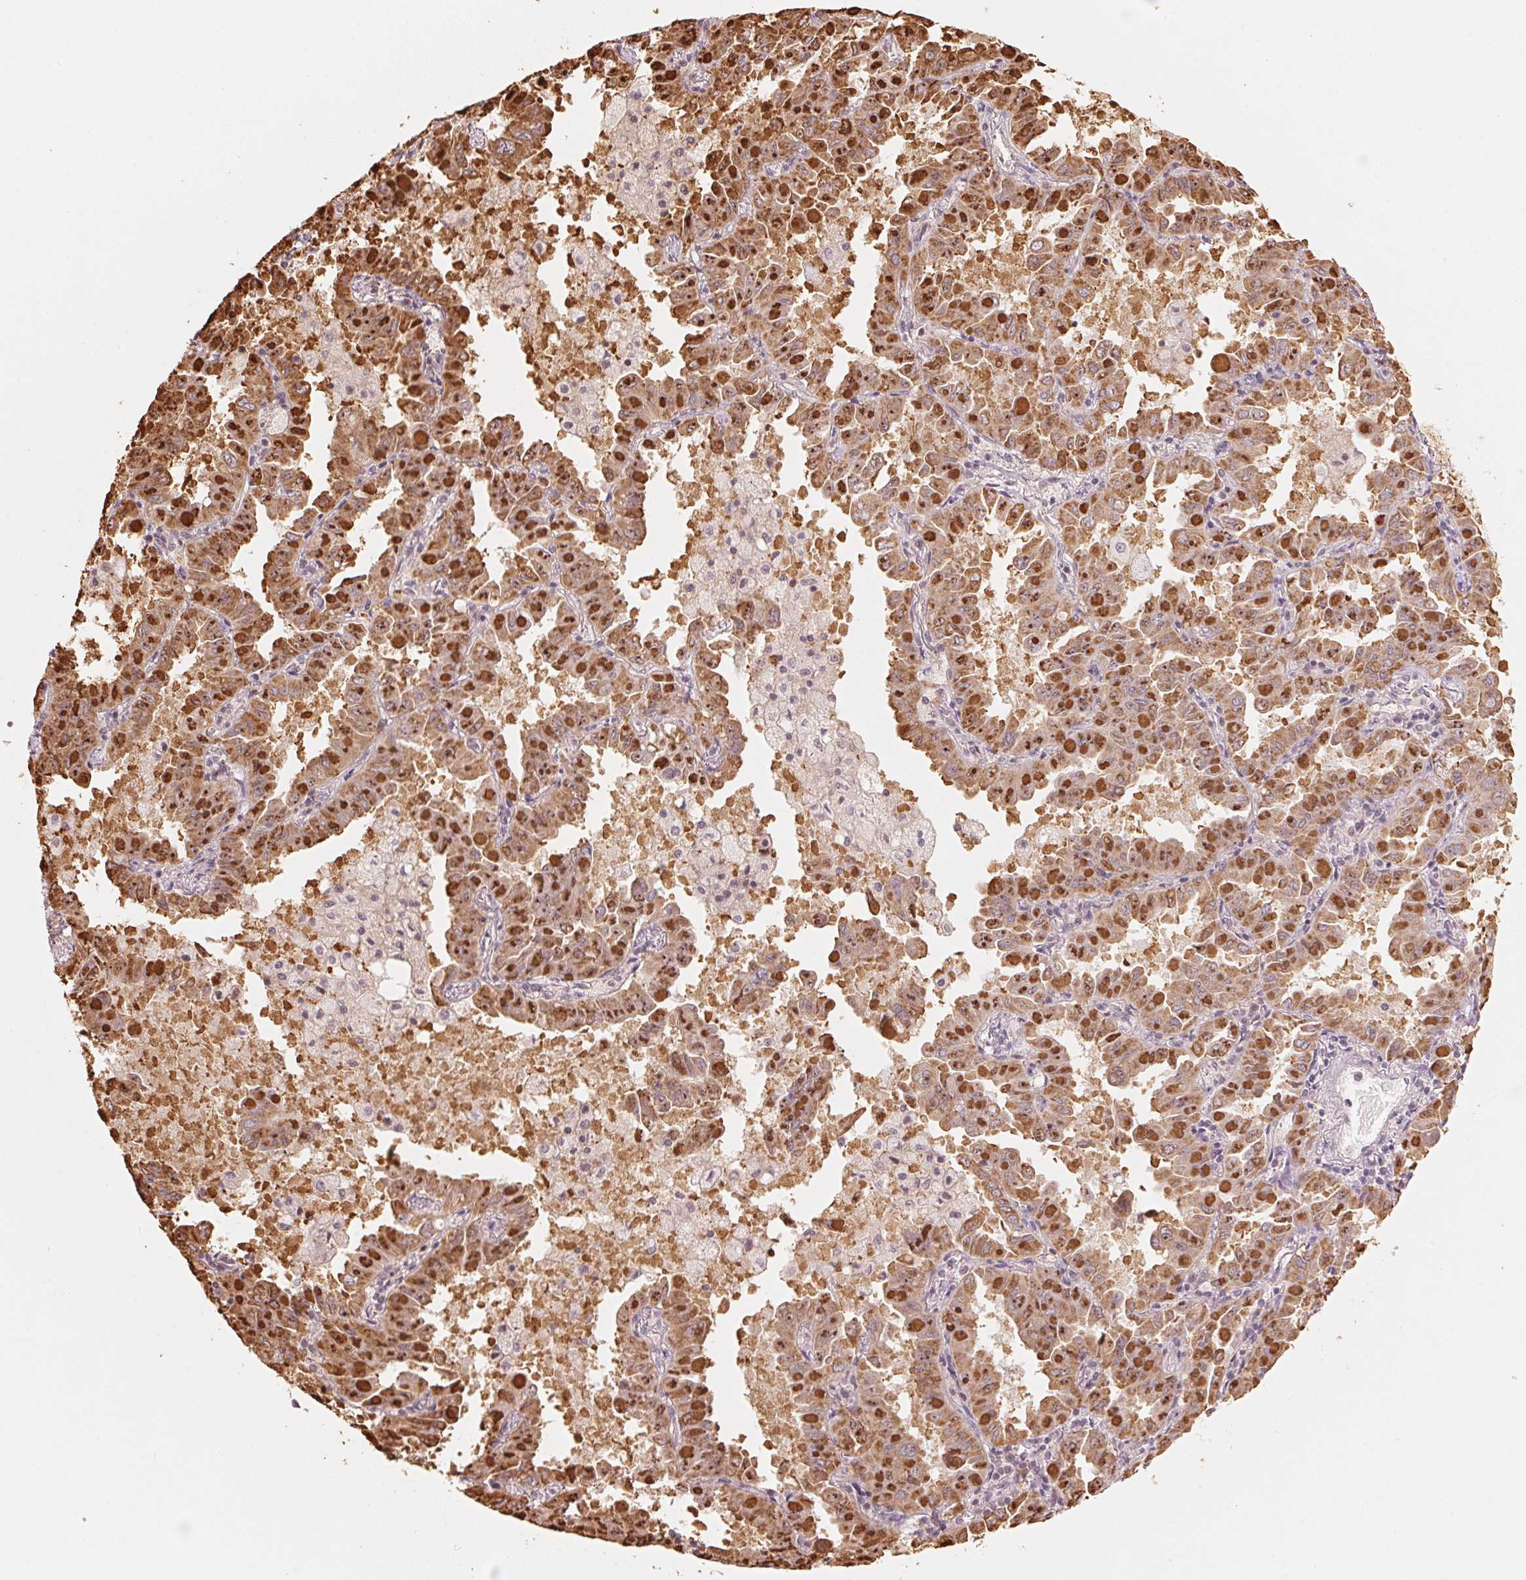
{"staining": {"intensity": "moderate", "quantity": ">75%", "location": "cytoplasmic/membranous,nuclear"}, "tissue": "lung cancer", "cell_type": "Tumor cells", "image_type": "cancer", "snomed": [{"axis": "morphology", "description": "Adenocarcinoma, NOS"}, {"axis": "topography", "description": "Lung"}], "caption": "About >75% of tumor cells in human lung cancer reveal moderate cytoplasmic/membranous and nuclear protein expression as visualized by brown immunohistochemical staining.", "gene": "PRKN", "patient": {"sex": "male", "age": 64}}